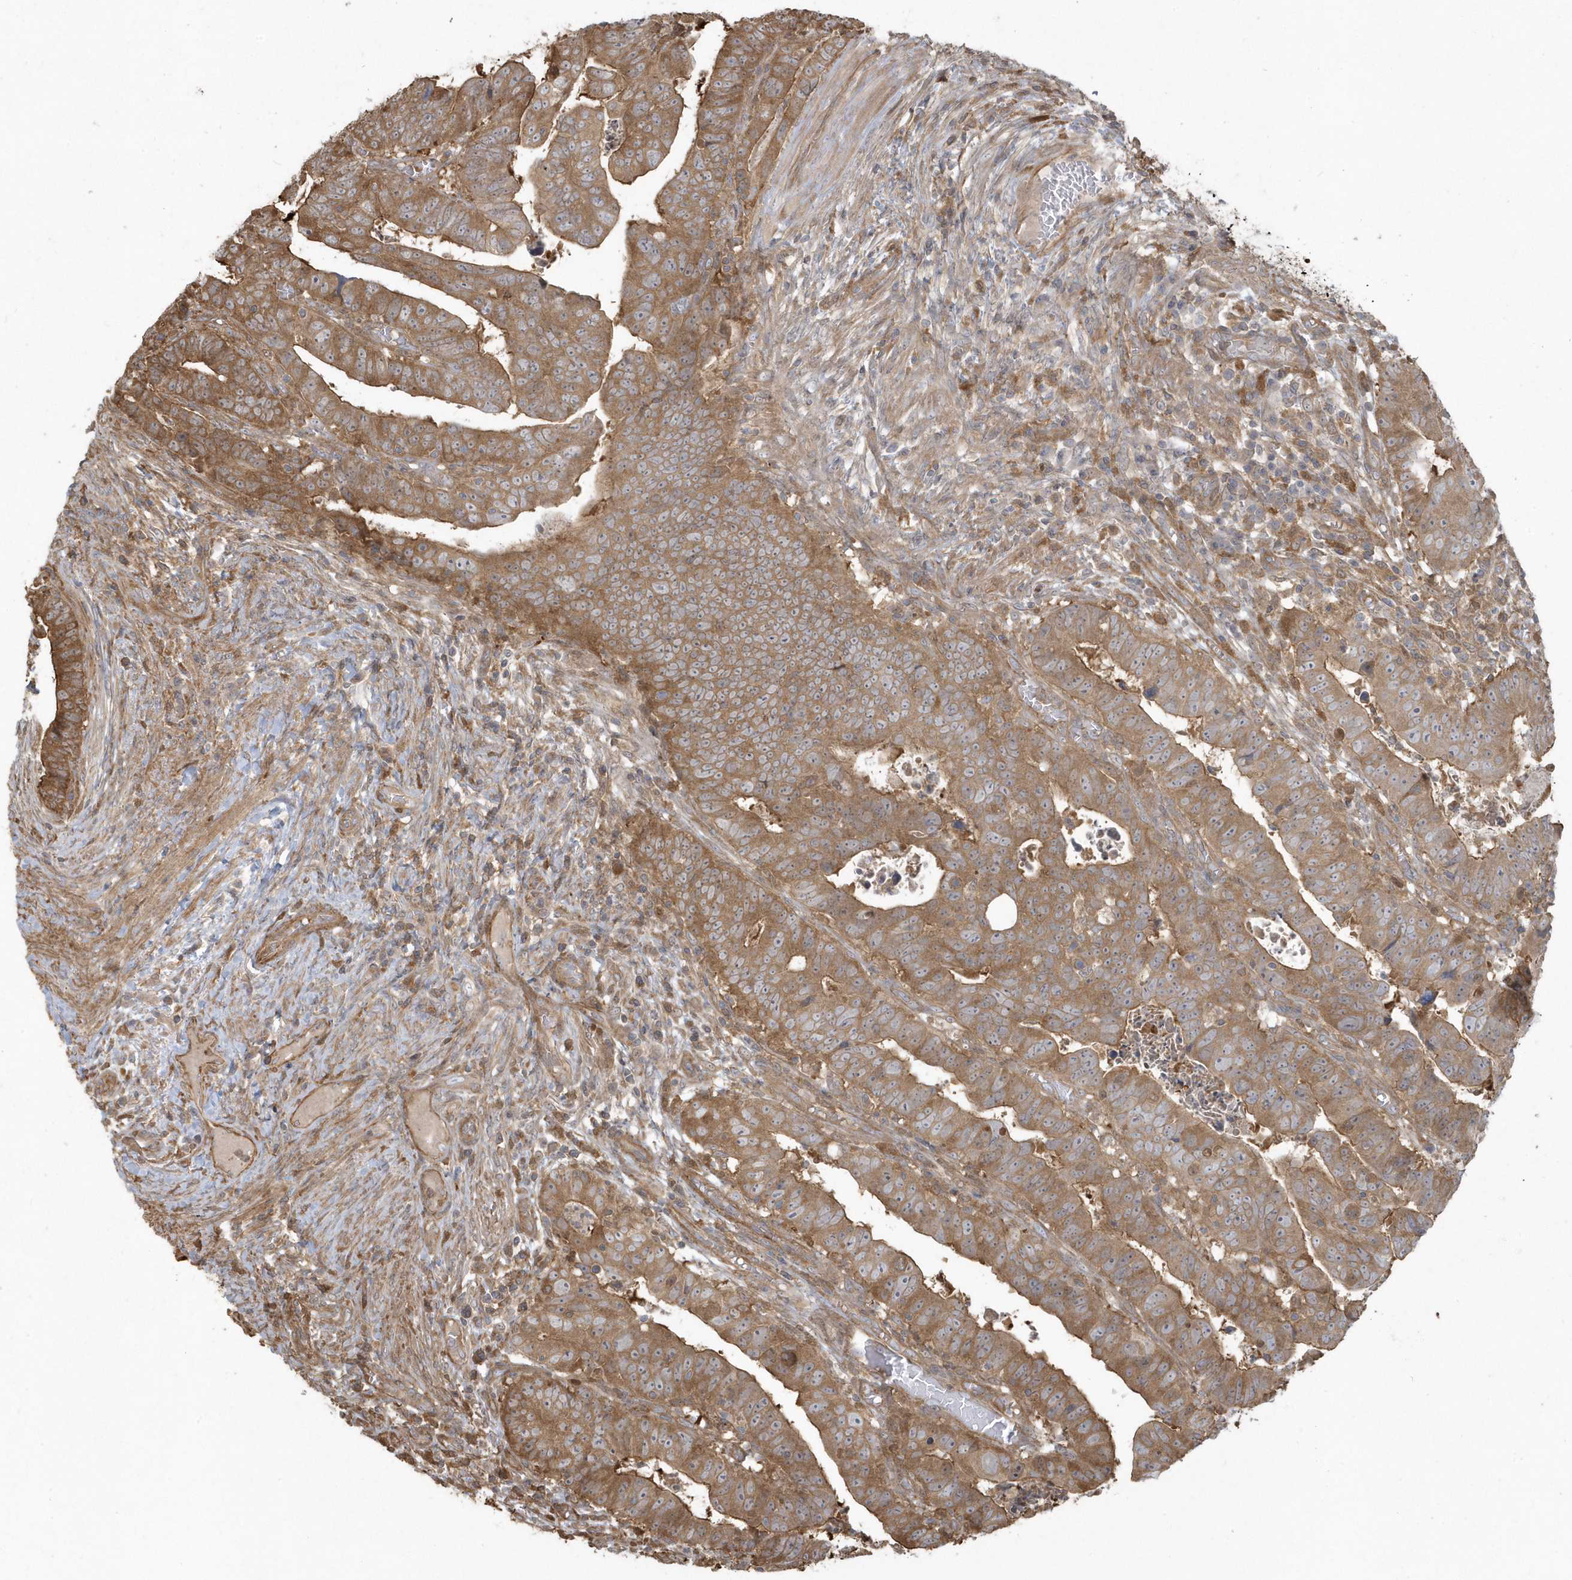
{"staining": {"intensity": "moderate", "quantity": ">75%", "location": "cytoplasmic/membranous"}, "tissue": "colorectal cancer", "cell_type": "Tumor cells", "image_type": "cancer", "snomed": [{"axis": "morphology", "description": "Normal tissue, NOS"}, {"axis": "morphology", "description": "Adenocarcinoma, NOS"}, {"axis": "topography", "description": "Rectum"}], "caption": "Approximately >75% of tumor cells in human adenocarcinoma (colorectal) exhibit moderate cytoplasmic/membranous protein positivity as visualized by brown immunohistochemical staining.", "gene": "HNMT", "patient": {"sex": "female", "age": 65}}